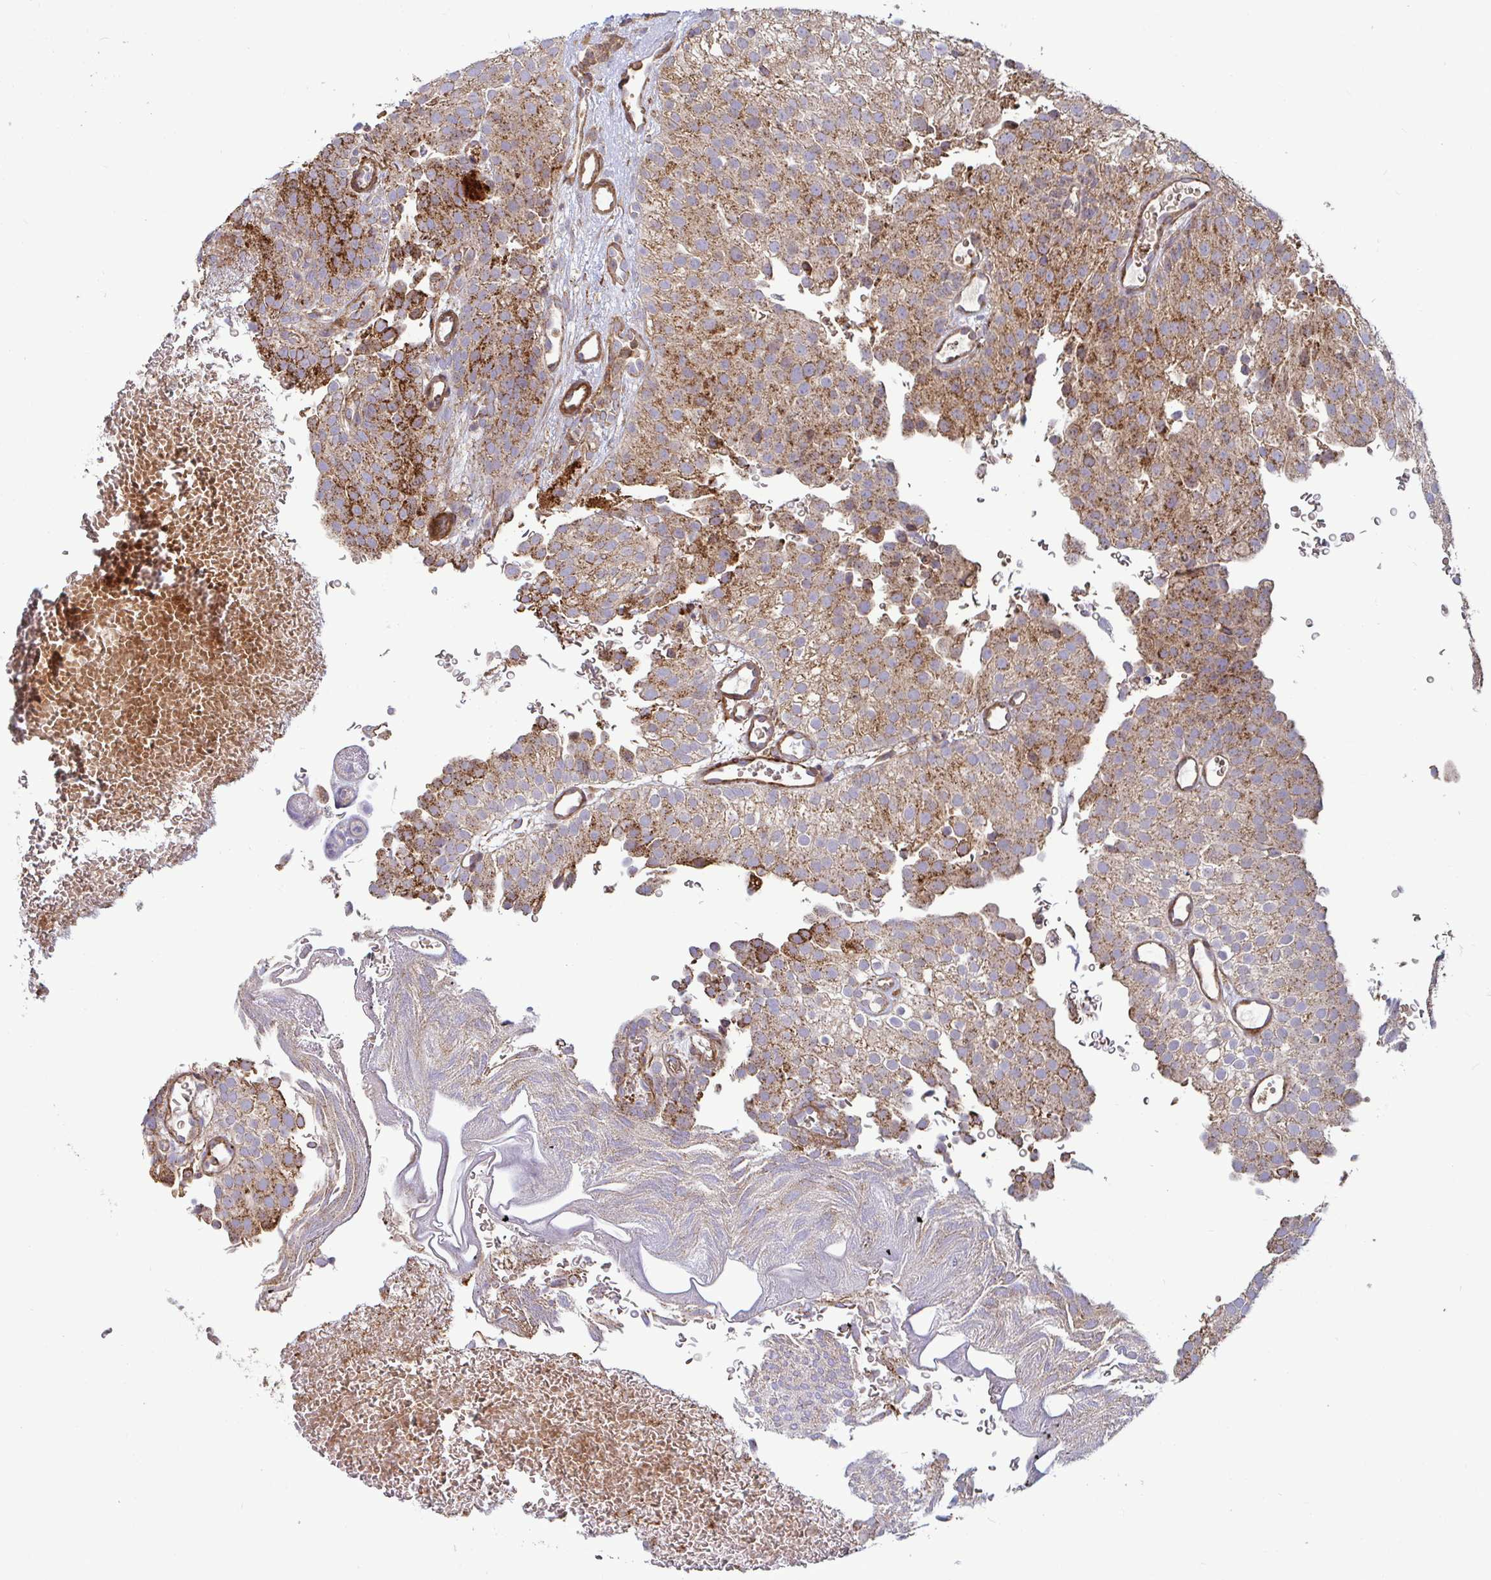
{"staining": {"intensity": "moderate", "quantity": ">75%", "location": "cytoplasmic/membranous"}, "tissue": "urothelial cancer", "cell_type": "Tumor cells", "image_type": "cancer", "snomed": [{"axis": "morphology", "description": "Urothelial carcinoma, Low grade"}, {"axis": "topography", "description": "Urinary bladder"}], "caption": "Urothelial carcinoma (low-grade) stained with DAB IHC exhibits medium levels of moderate cytoplasmic/membranous positivity in approximately >75% of tumor cells. (Brightfield microscopy of DAB IHC at high magnification).", "gene": "SPRY1", "patient": {"sex": "male", "age": 78}}